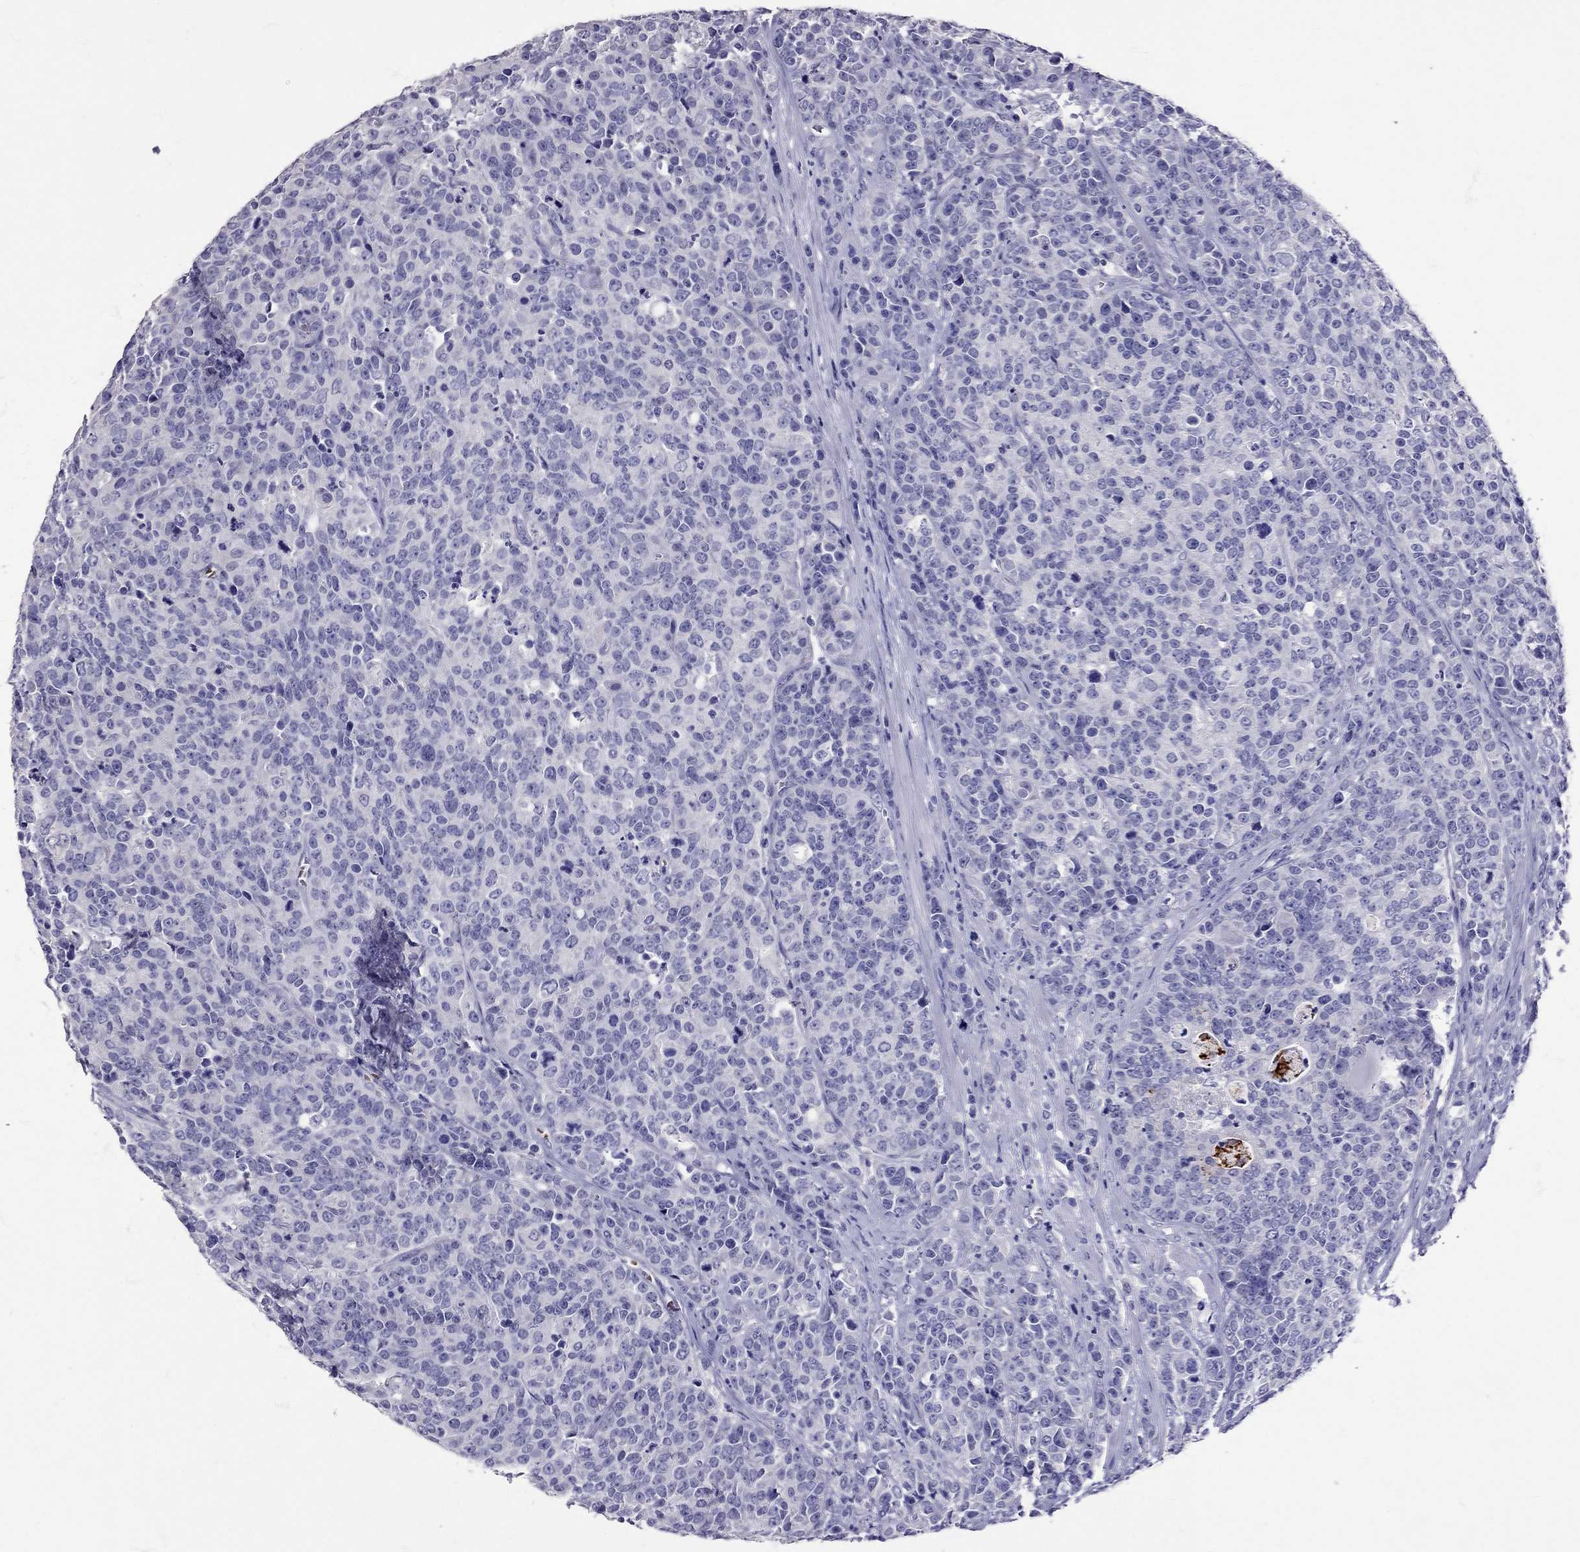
{"staining": {"intensity": "negative", "quantity": "none", "location": "none"}, "tissue": "prostate cancer", "cell_type": "Tumor cells", "image_type": "cancer", "snomed": [{"axis": "morphology", "description": "Adenocarcinoma, NOS"}, {"axis": "topography", "description": "Prostate"}], "caption": "Prostate cancer (adenocarcinoma) was stained to show a protein in brown. There is no significant positivity in tumor cells. (Stains: DAB IHC with hematoxylin counter stain, Microscopy: brightfield microscopy at high magnification).", "gene": "TBR1", "patient": {"sex": "male", "age": 67}}